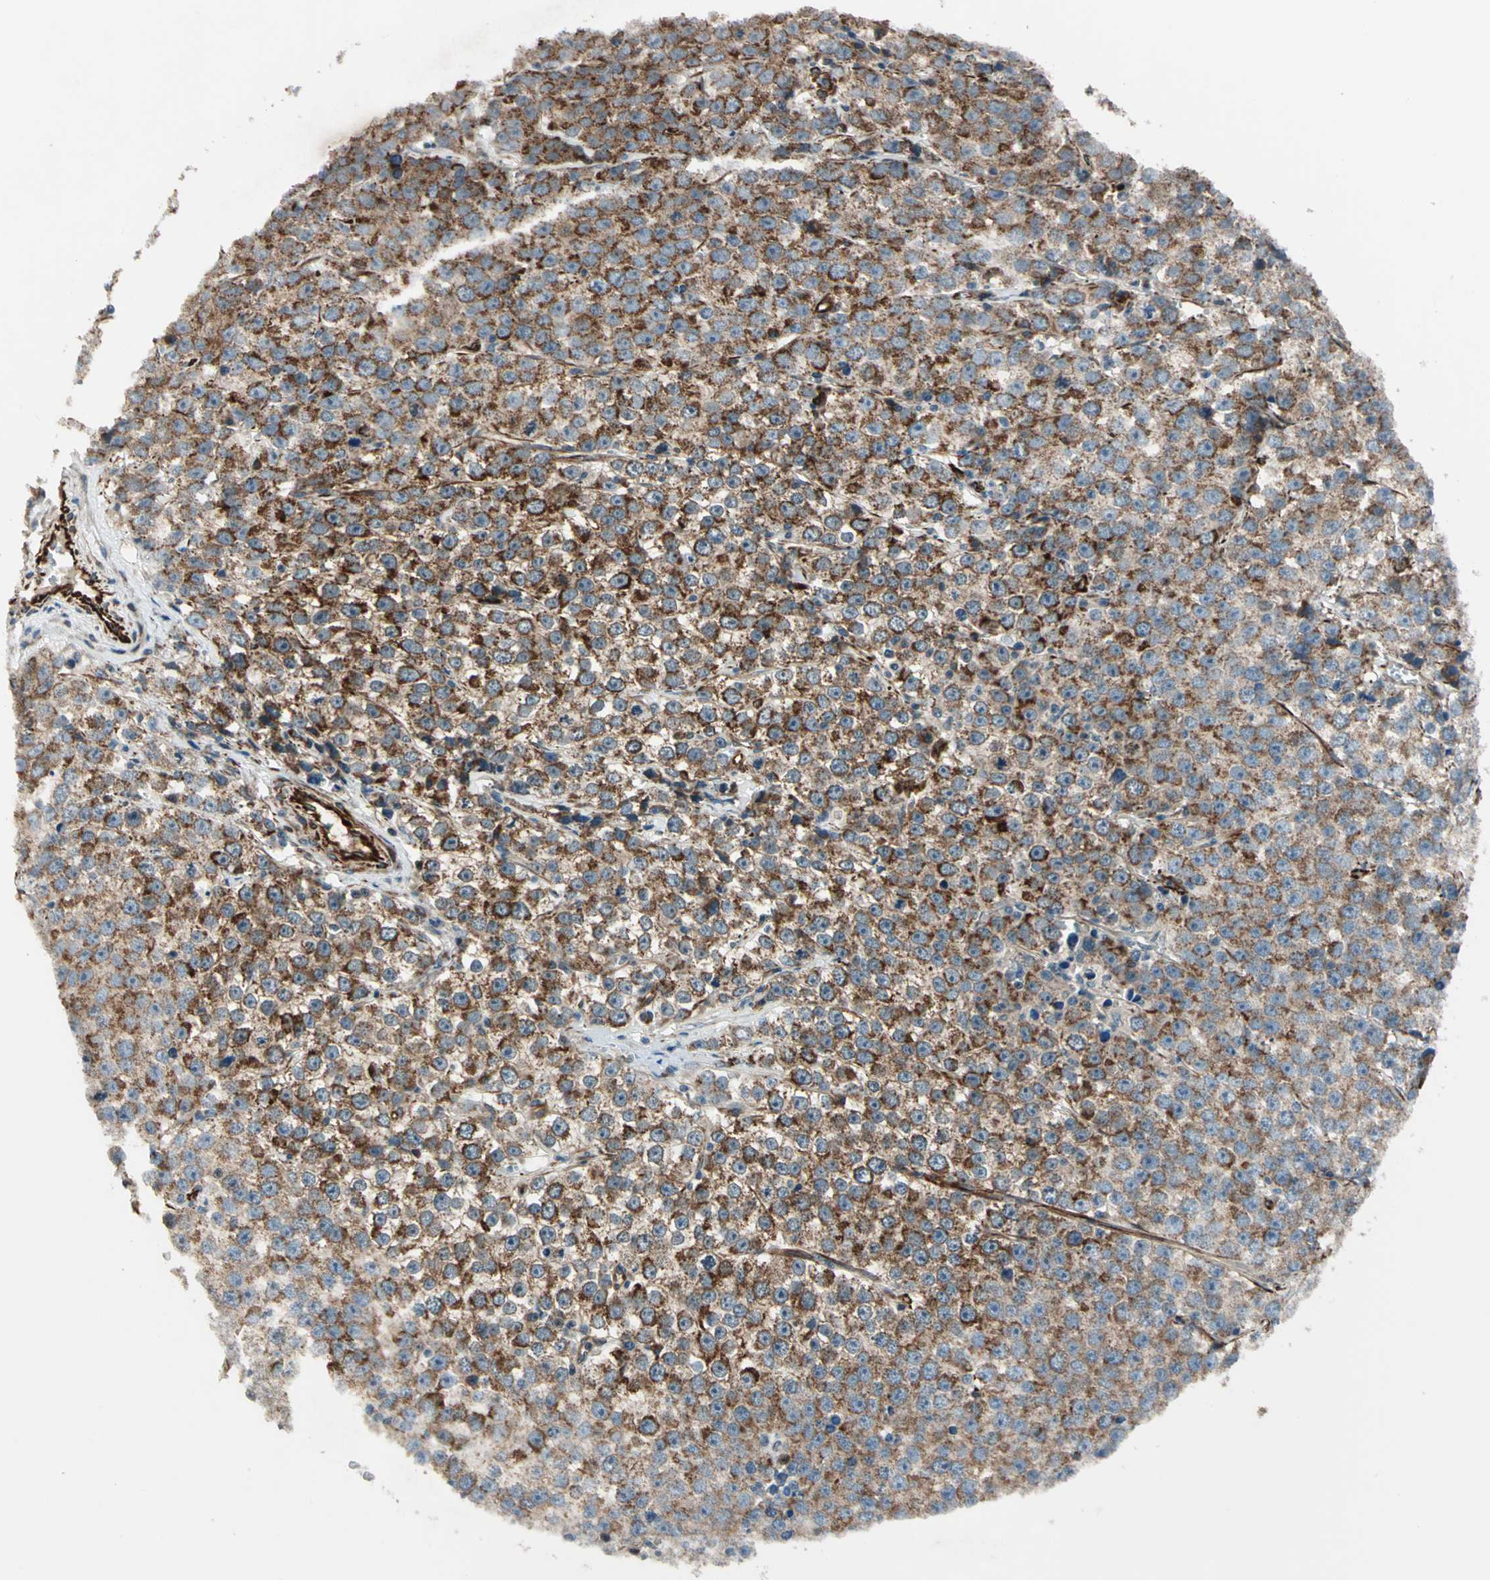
{"staining": {"intensity": "strong", "quantity": ">75%", "location": "cytoplasmic/membranous"}, "tissue": "testis cancer", "cell_type": "Tumor cells", "image_type": "cancer", "snomed": [{"axis": "morphology", "description": "Seminoma, NOS"}, {"axis": "morphology", "description": "Carcinoma, Embryonal, NOS"}, {"axis": "topography", "description": "Testis"}], "caption": "Testis cancer stained with immunohistochemistry (IHC) reveals strong cytoplasmic/membranous expression in approximately >75% of tumor cells.", "gene": "EXD2", "patient": {"sex": "male", "age": 52}}